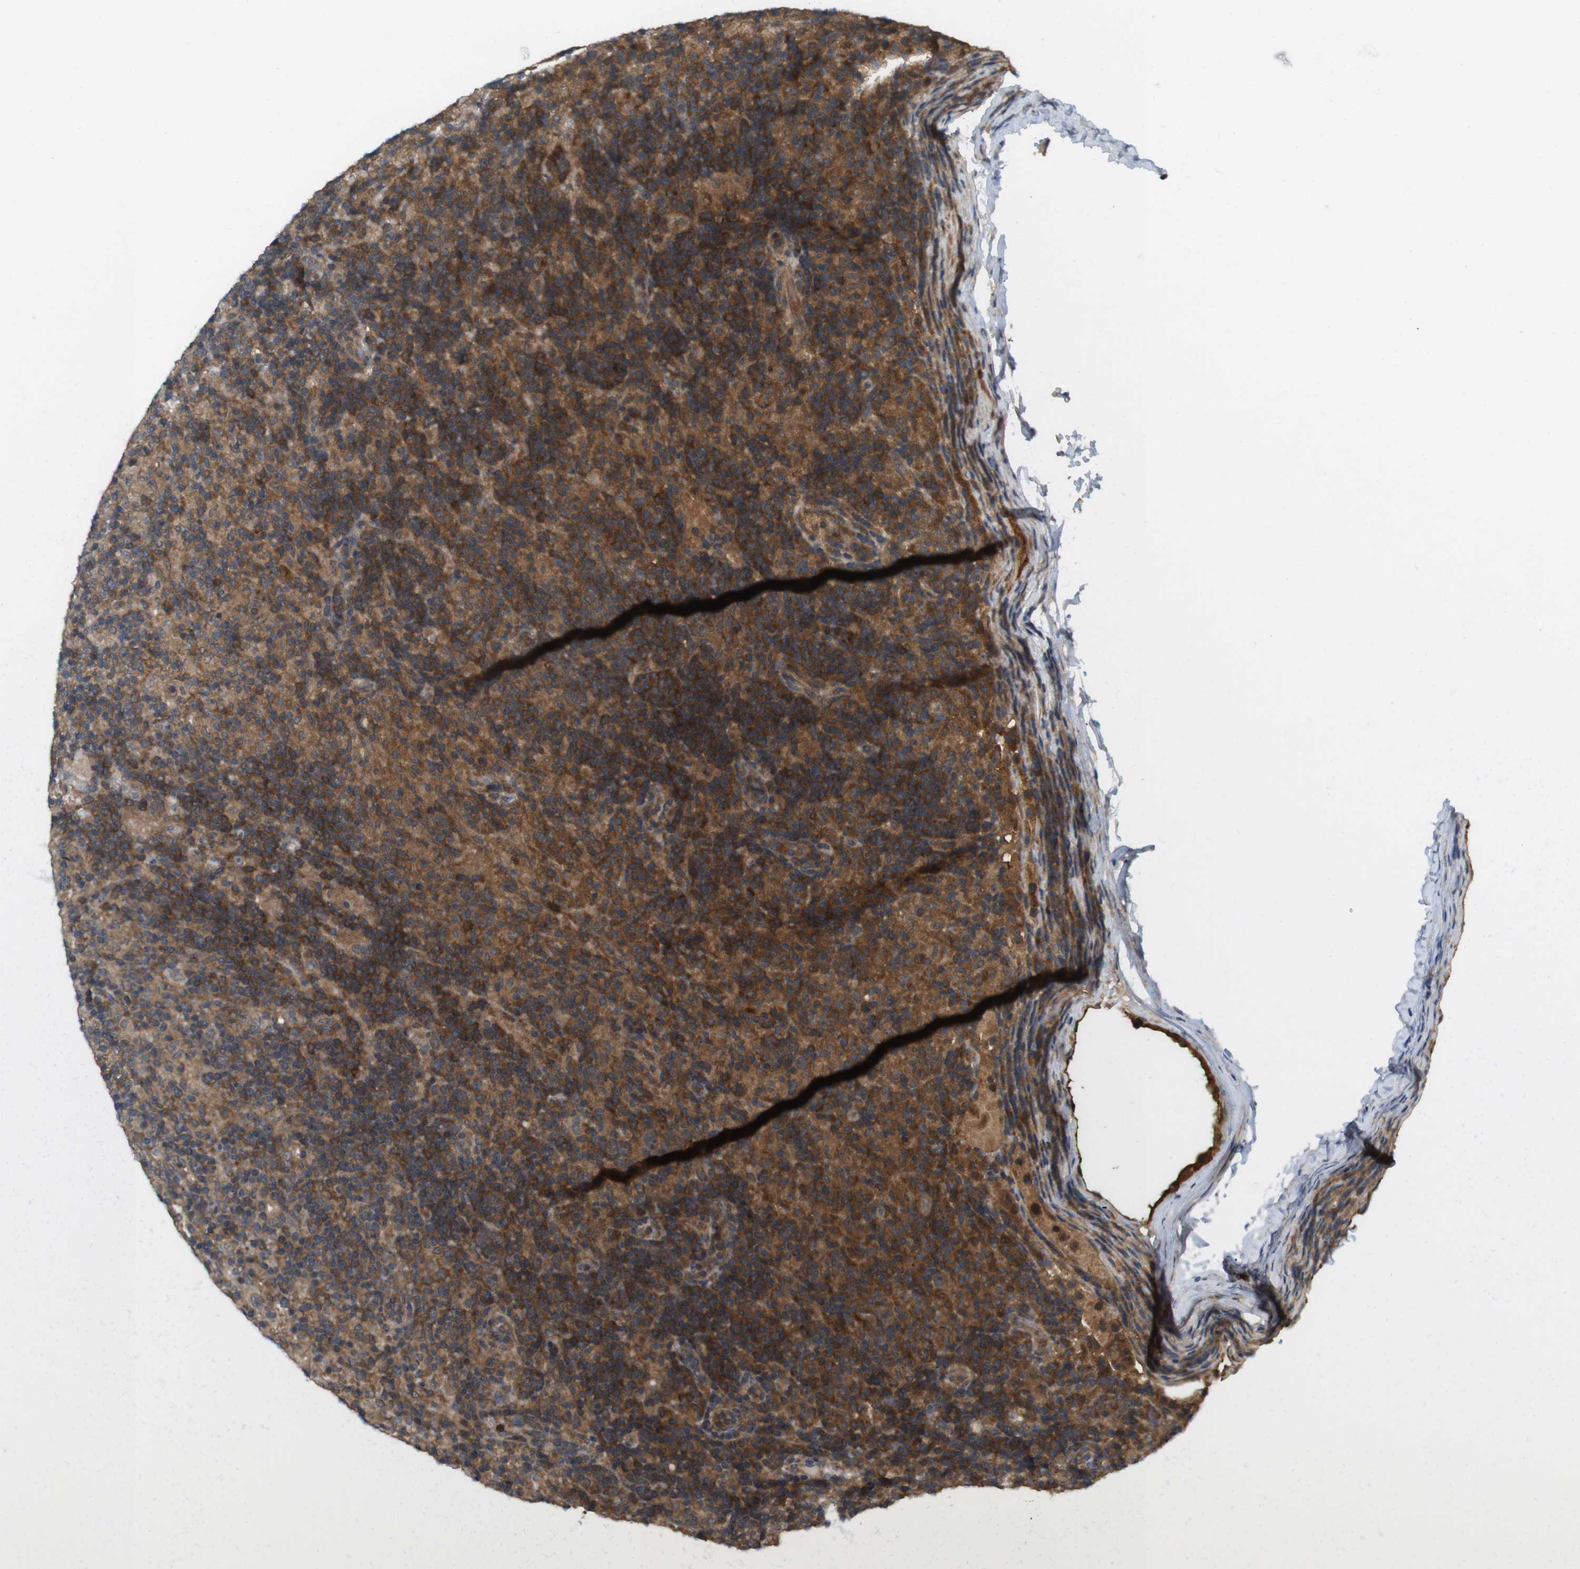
{"staining": {"intensity": "moderate", "quantity": ">75%", "location": "cytoplasmic/membranous"}, "tissue": "lymphoma", "cell_type": "Tumor cells", "image_type": "cancer", "snomed": [{"axis": "morphology", "description": "Hodgkin's disease, NOS"}, {"axis": "topography", "description": "Lymph node"}], "caption": "IHC of human lymphoma reveals medium levels of moderate cytoplasmic/membranous positivity in about >75% of tumor cells. The protein is stained brown, and the nuclei are stained in blue (DAB (3,3'-diaminobenzidine) IHC with brightfield microscopy, high magnification).", "gene": "NFKBIE", "patient": {"sex": "male", "age": 70}}